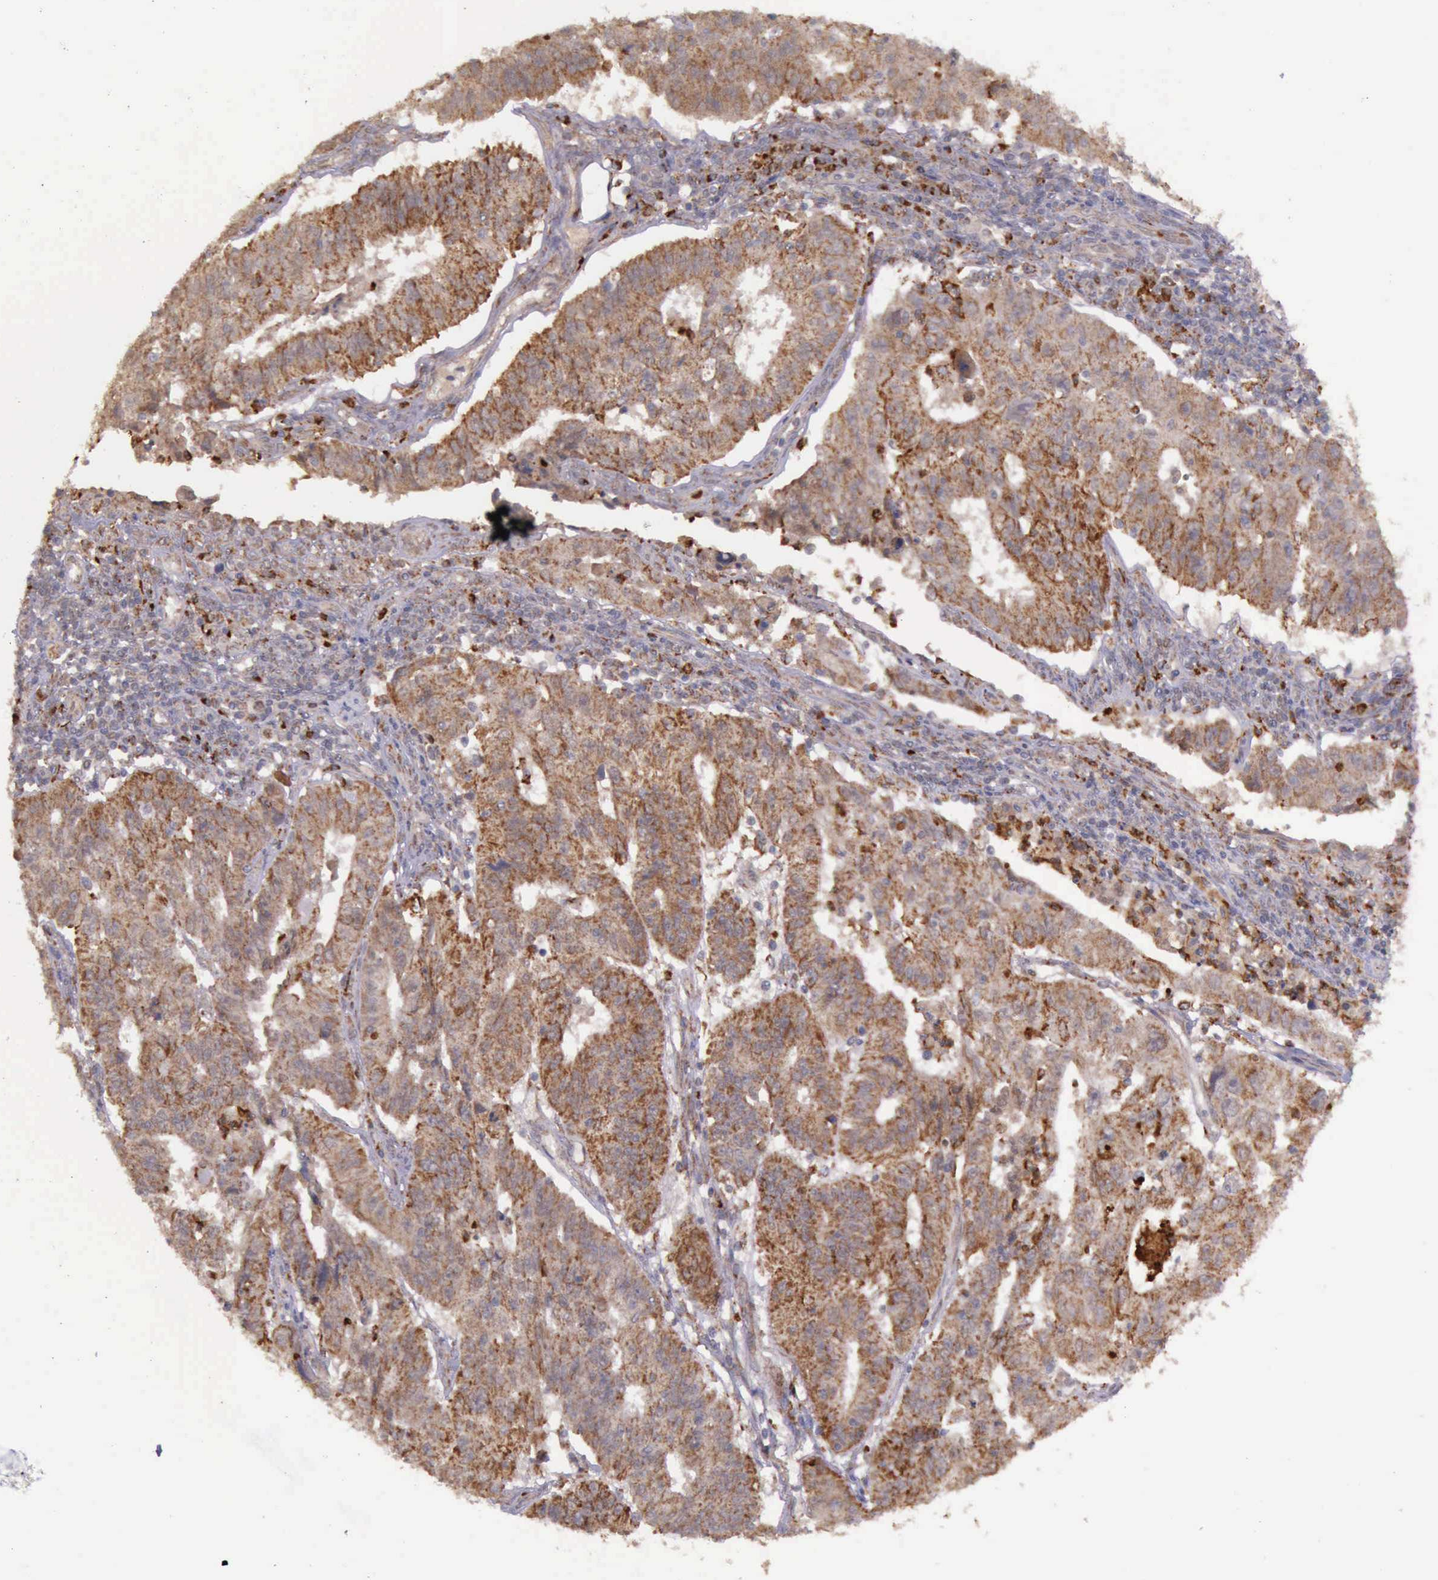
{"staining": {"intensity": "strong", "quantity": ">75%", "location": "cytoplasmic/membranous"}, "tissue": "endometrial cancer", "cell_type": "Tumor cells", "image_type": "cancer", "snomed": [{"axis": "morphology", "description": "Adenocarcinoma, NOS"}, {"axis": "topography", "description": "Endometrium"}], "caption": "Brown immunohistochemical staining in endometrial cancer displays strong cytoplasmic/membranous staining in approximately >75% of tumor cells.", "gene": "ARMCX3", "patient": {"sex": "female", "age": 42}}